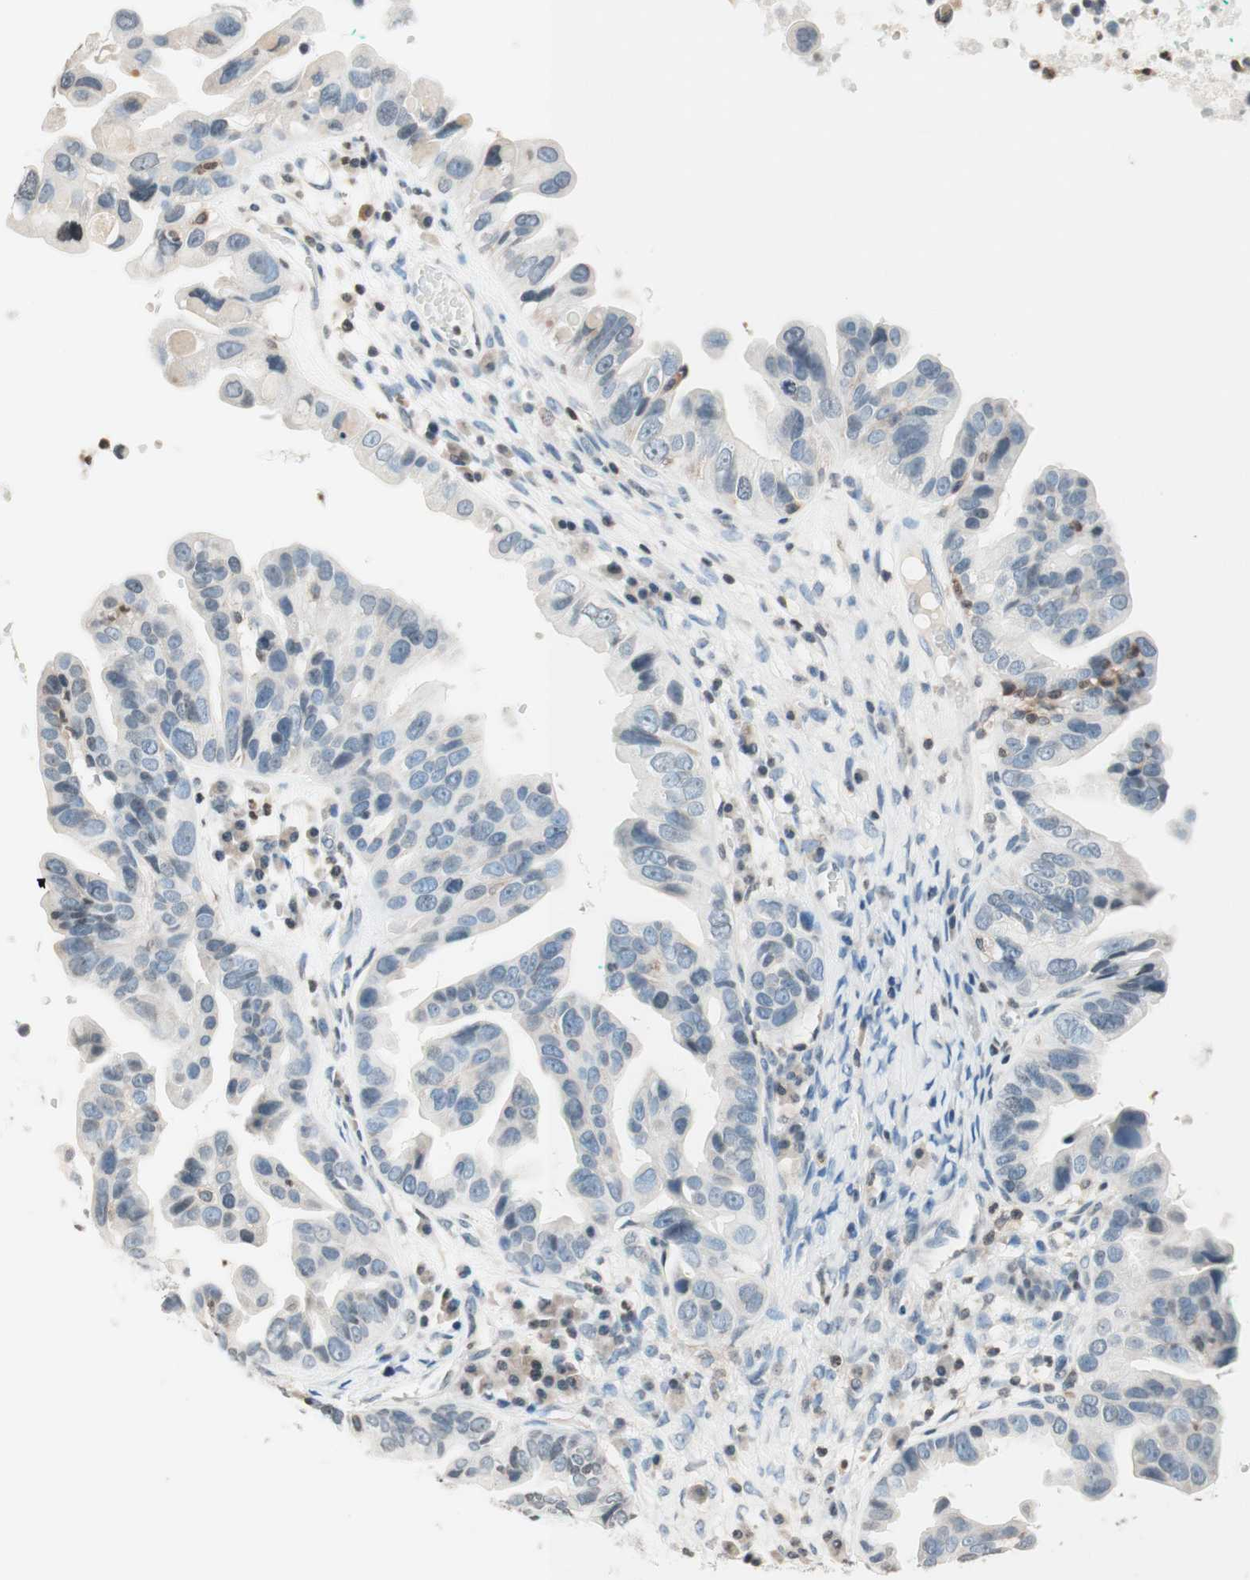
{"staining": {"intensity": "negative", "quantity": "none", "location": "none"}, "tissue": "ovarian cancer", "cell_type": "Tumor cells", "image_type": "cancer", "snomed": [{"axis": "morphology", "description": "Cystadenocarcinoma, serous, NOS"}, {"axis": "topography", "description": "Ovary"}], "caption": "This histopathology image is of ovarian serous cystadenocarcinoma stained with immunohistochemistry (IHC) to label a protein in brown with the nuclei are counter-stained blue. There is no expression in tumor cells. (IHC, brightfield microscopy, high magnification).", "gene": "WIPF1", "patient": {"sex": "female", "age": 56}}